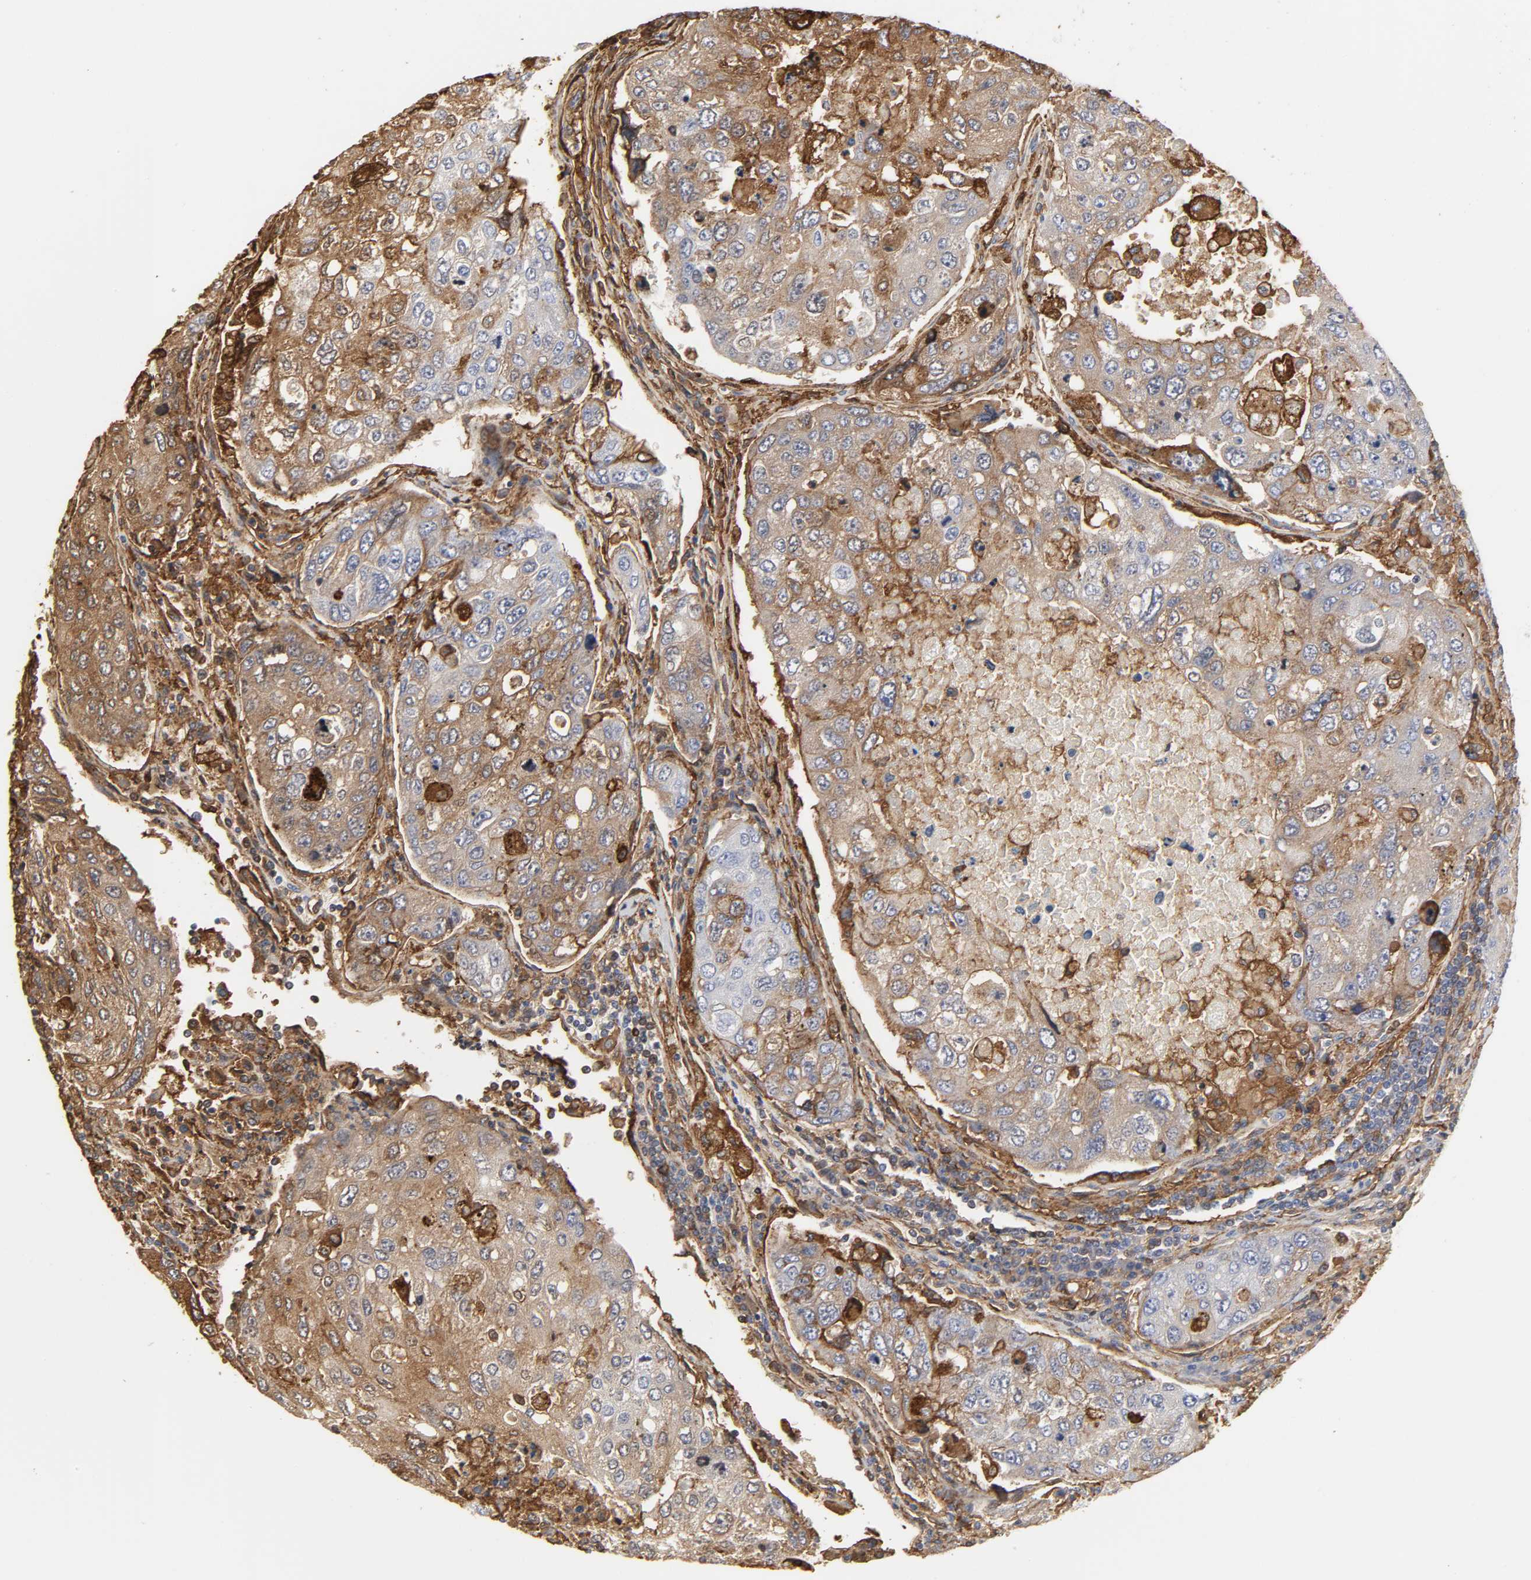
{"staining": {"intensity": "moderate", "quantity": ">75%", "location": "cytoplasmic/membranous"}, "tissue": "urothelial cancer", "cell_type": "Tumor cells", "image_type": "cancer", "snomed": [{"axis": "morphology", "description": "Urothelial carcinoma, High grade"}, {"axis": "topography", "description": "Lymph node"}, {"axis": "topography", "description": "Urinary bladder"}], "caption": "An IHC image of tumor tissue is shown. Protein staining in brown shows moderate cytoplasmic/membranous positivity in urothelial carcinoma (high-grade) within tumor cells. (DAB (3,3'-diaminobenzidine) IHC with brightfield microscopy, high magnification).", "gene": "ANXA2", "patient": {"sex": "male", "age": 51}}